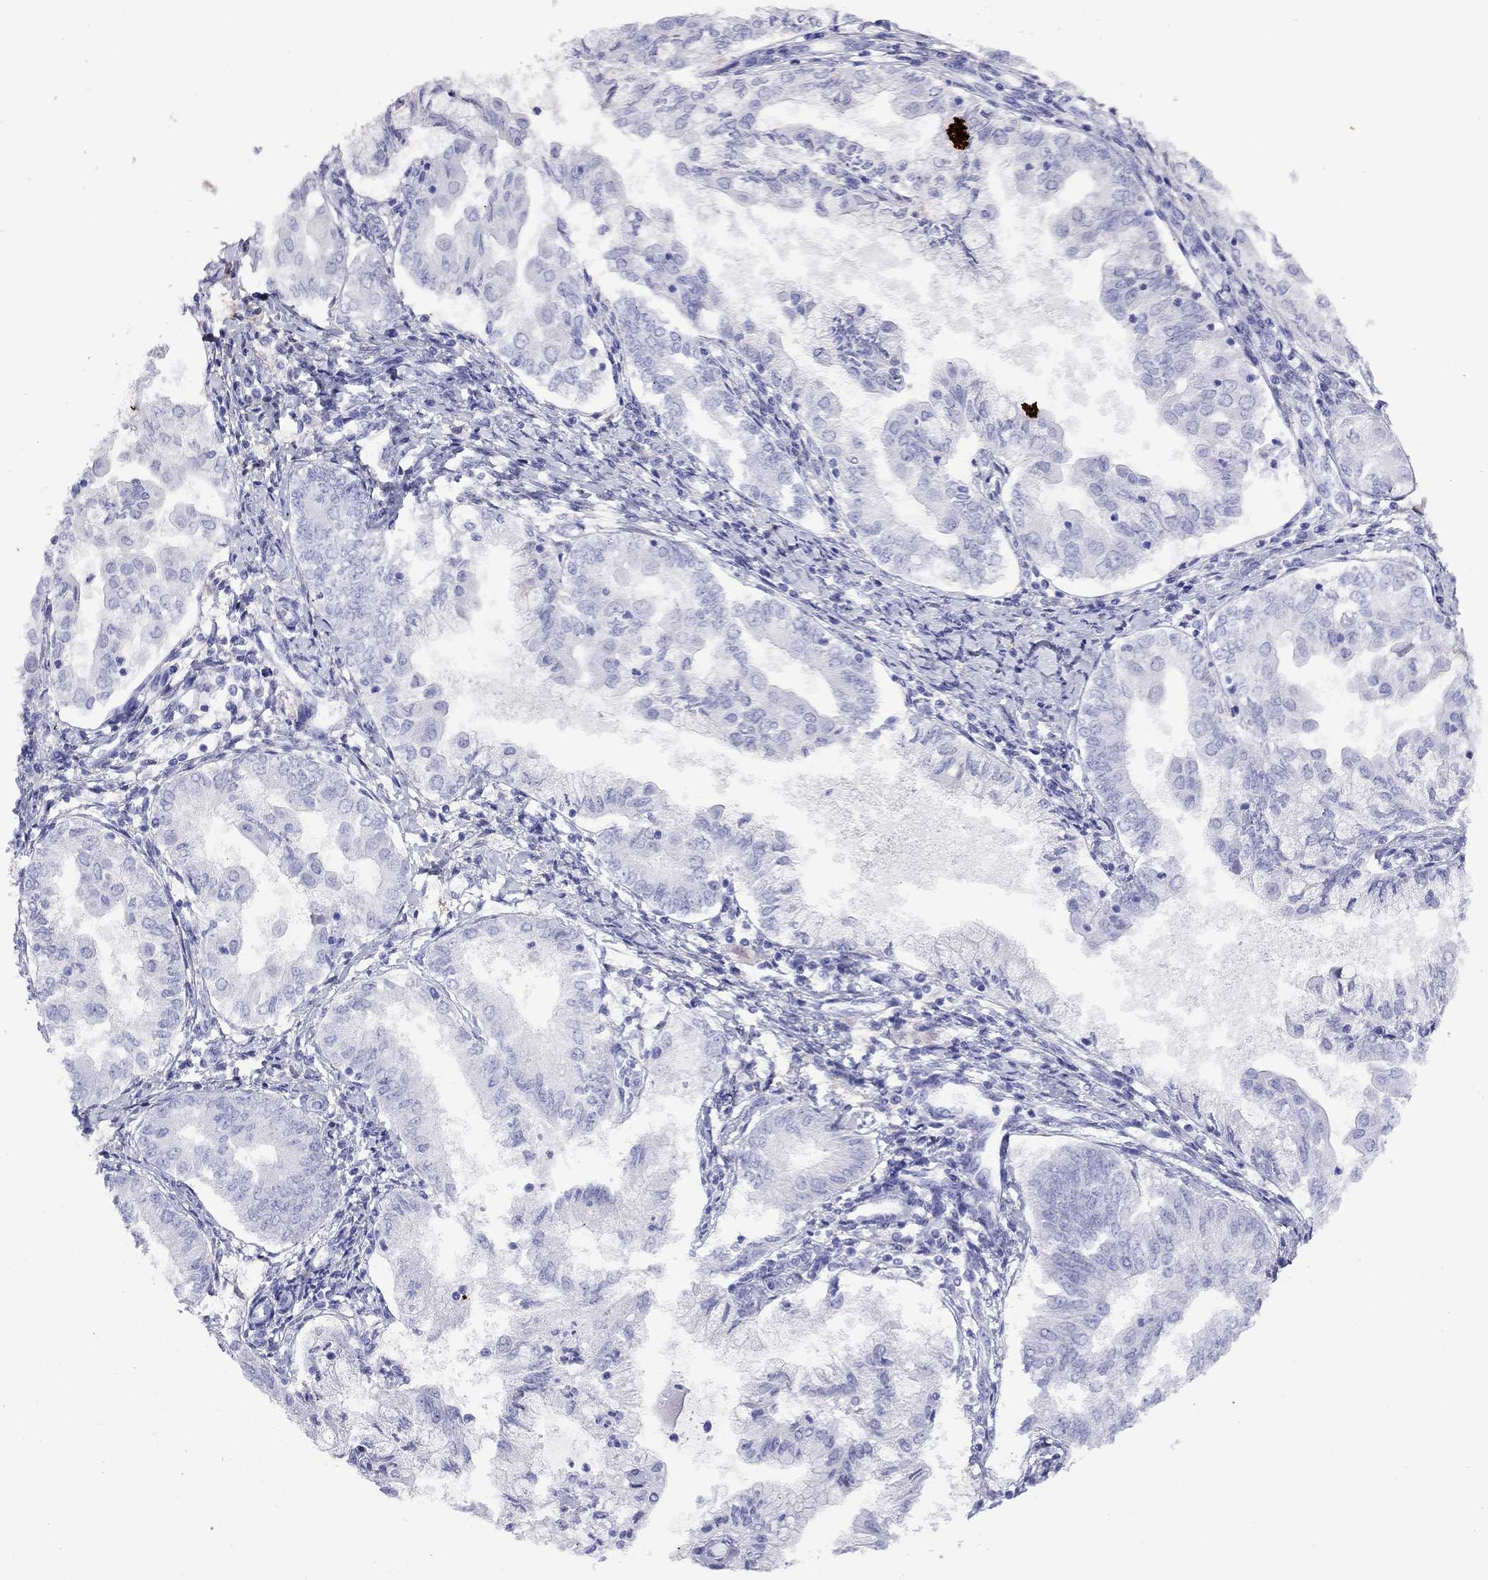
{"staining": {"intensity": "negative", "quantity": "none", "location": "none"}, "tissue": "endometrial cancer", "cell_type": "Tumor cells", "image_type": "cancer", "snomed": [{"axis": "morphology", "description": "Adenocarcinoma, NOS"}, {"axis": "topography", "description": "Endometrium"}], "caption": "Human endometrial cancer stained for a protein using immunohistochemistry exhibits no expression in tumor cells.", "gene": "SLC30A8", "patient": {"sex": "female", "age": 68}}